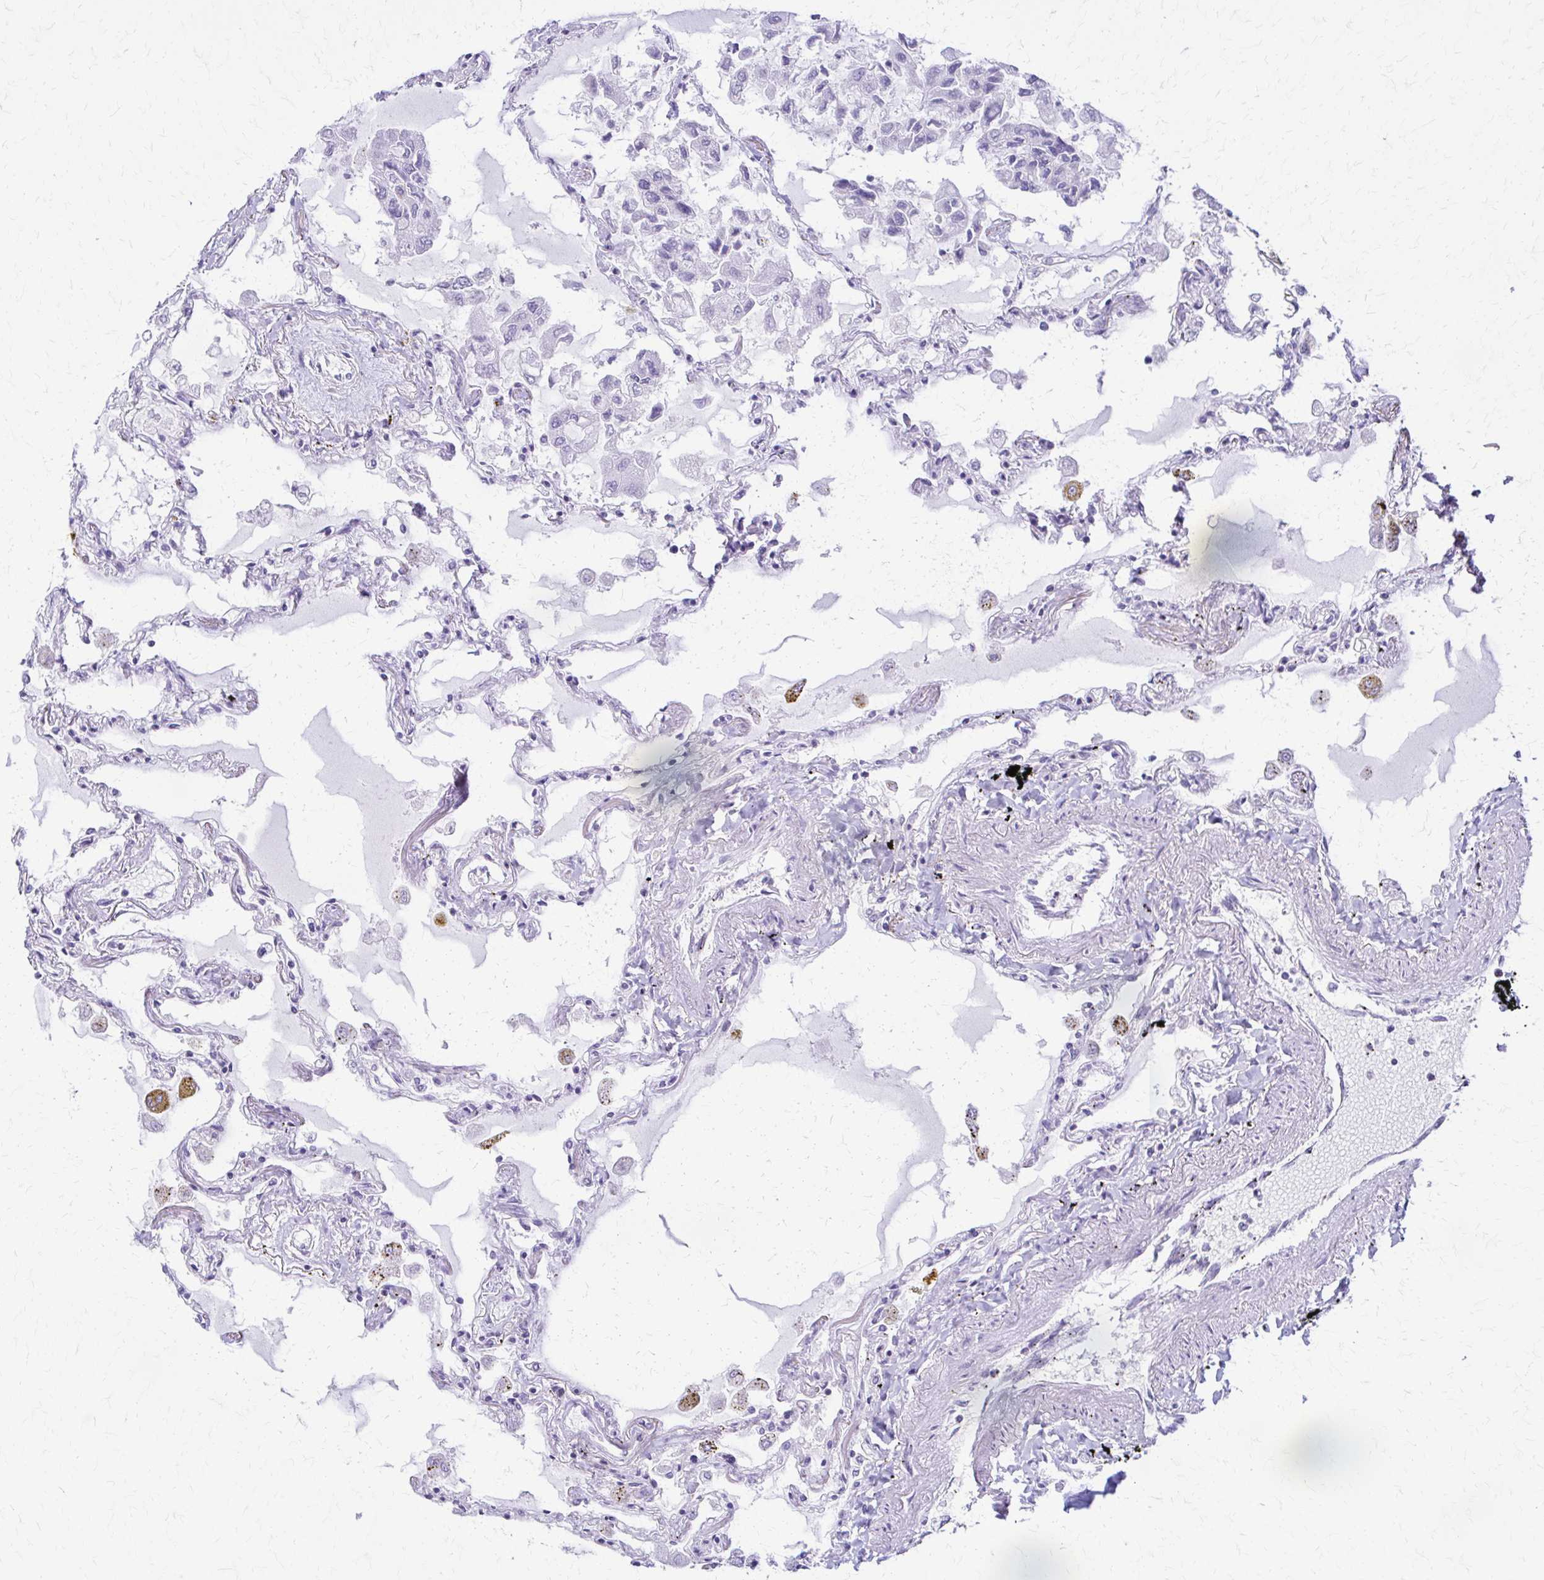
{"staining": {"intensity": "negative", "quantity": "none", "location": "none"}, "tissue": "lung", "cell_type": "Alveolar cells", "image_type": "normal", "snomed": [{"axis": "morphology", "description": "Normal tissue, NOS"}, {"axis": "morphology", "description": "Adenocarcinoma, NOS"}, {"axis": "topography", "description": "Cartilage tissue"}, {"axis": "topography", "description": "Lung"}], "caption": "Immunohistochemistry (IHC) photomicrograph of normal lung: human lung stained with DAB (3,3'-diaminobenzidine) displays no significant protein positivity in alveolar cells. (Stains: DAB immunohistochemistry (IHC) with hematoxylin counter stain, Microscopy: brightfield microscopy at high magnification).", "gene": "PIK3AP1", "patient": {"sex": "female", "age": 67}}